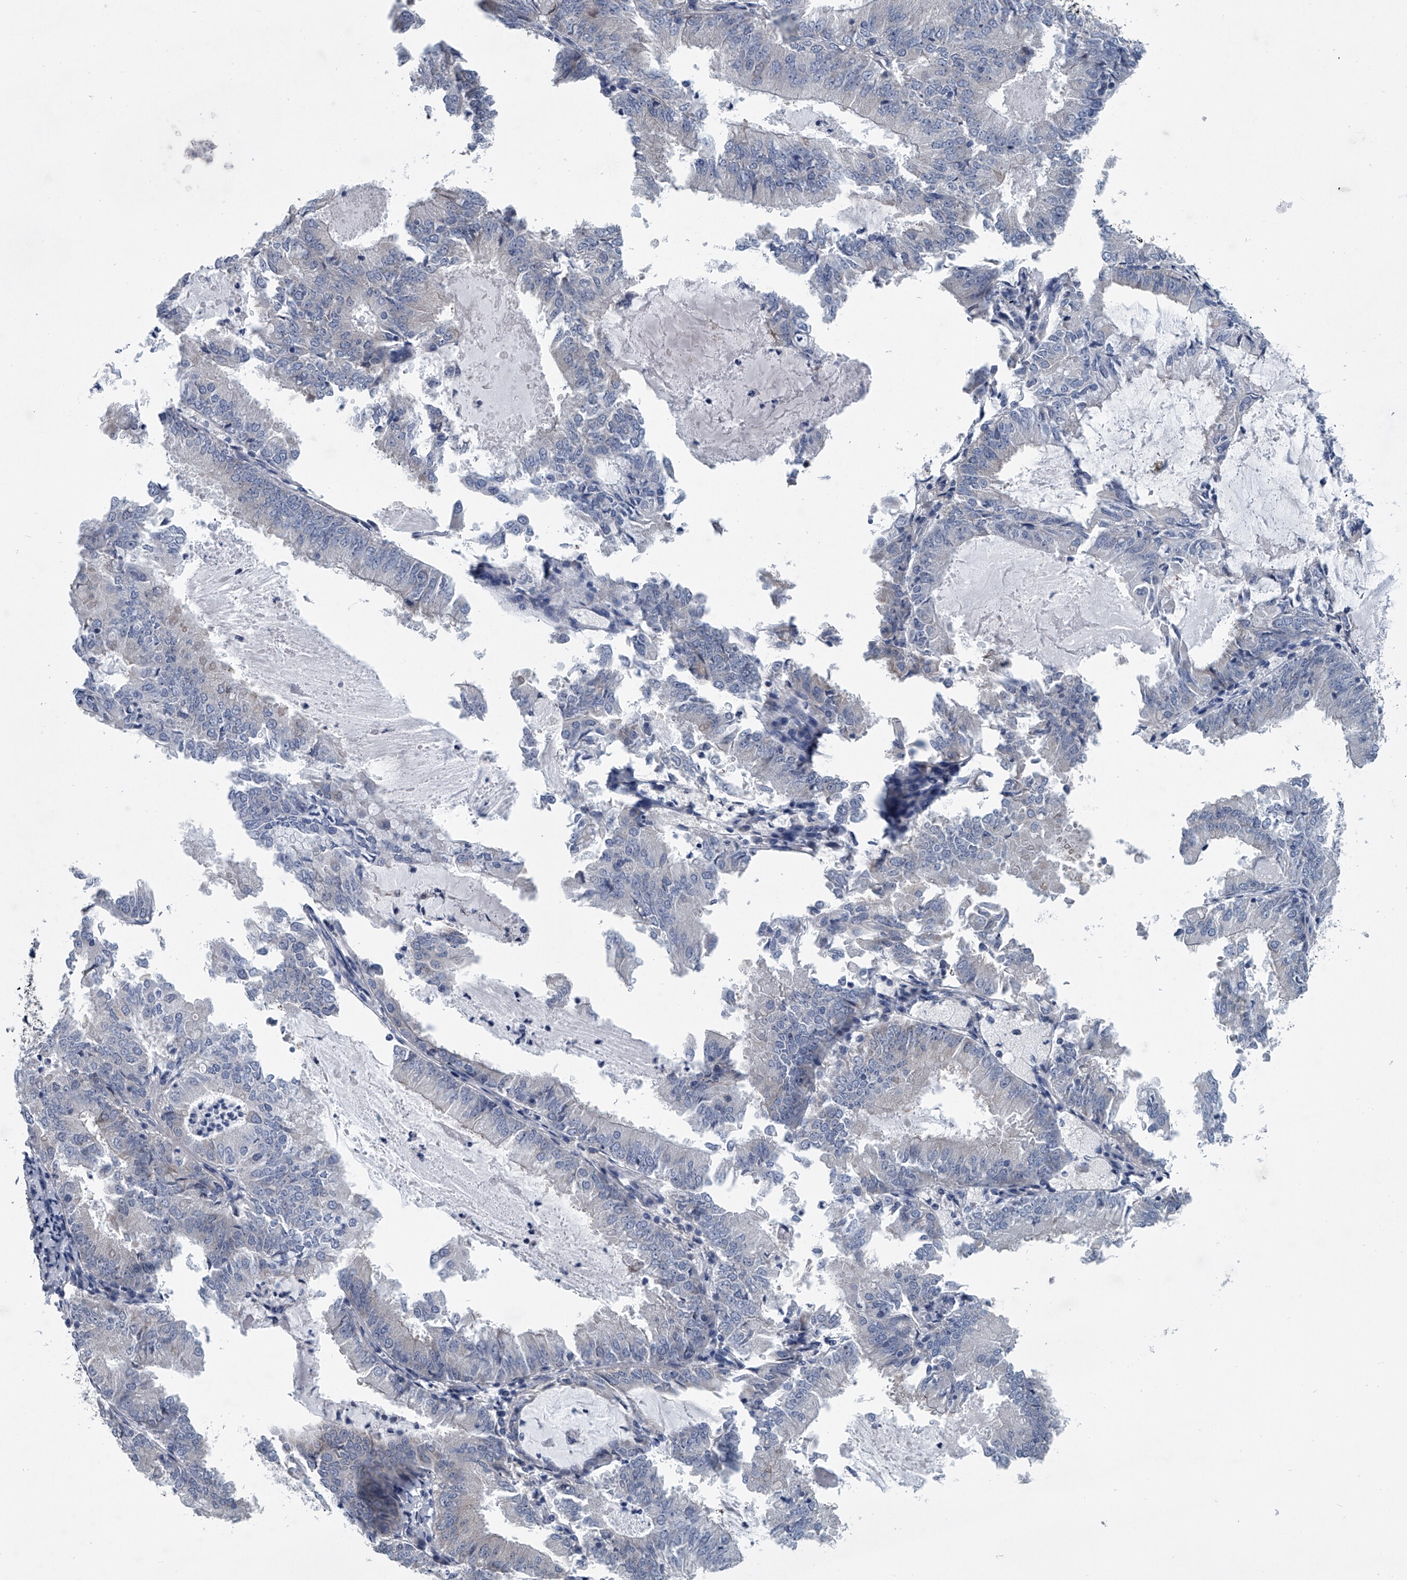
{"staining": {"intensity": "negative", "quantity": "none", "location": "none"}, "tissue": "endometrial cancer", "cell_type": "Tumor cells", "image_type": "cancer", "snomed": [{"axis": "morphology", "description": "Adenocarcinoma, NOS"}, {"axis": "topography", "description": "Endometrium"}], "caption": "An immunohistochemistry histopathology image of endometrial adenocarcinoma is shown. There is no staining in tumor cells of endometrial adenocarcinoma.", "gene": "PPP2R5D", "patient": {"sex": "female", "age": 57}}